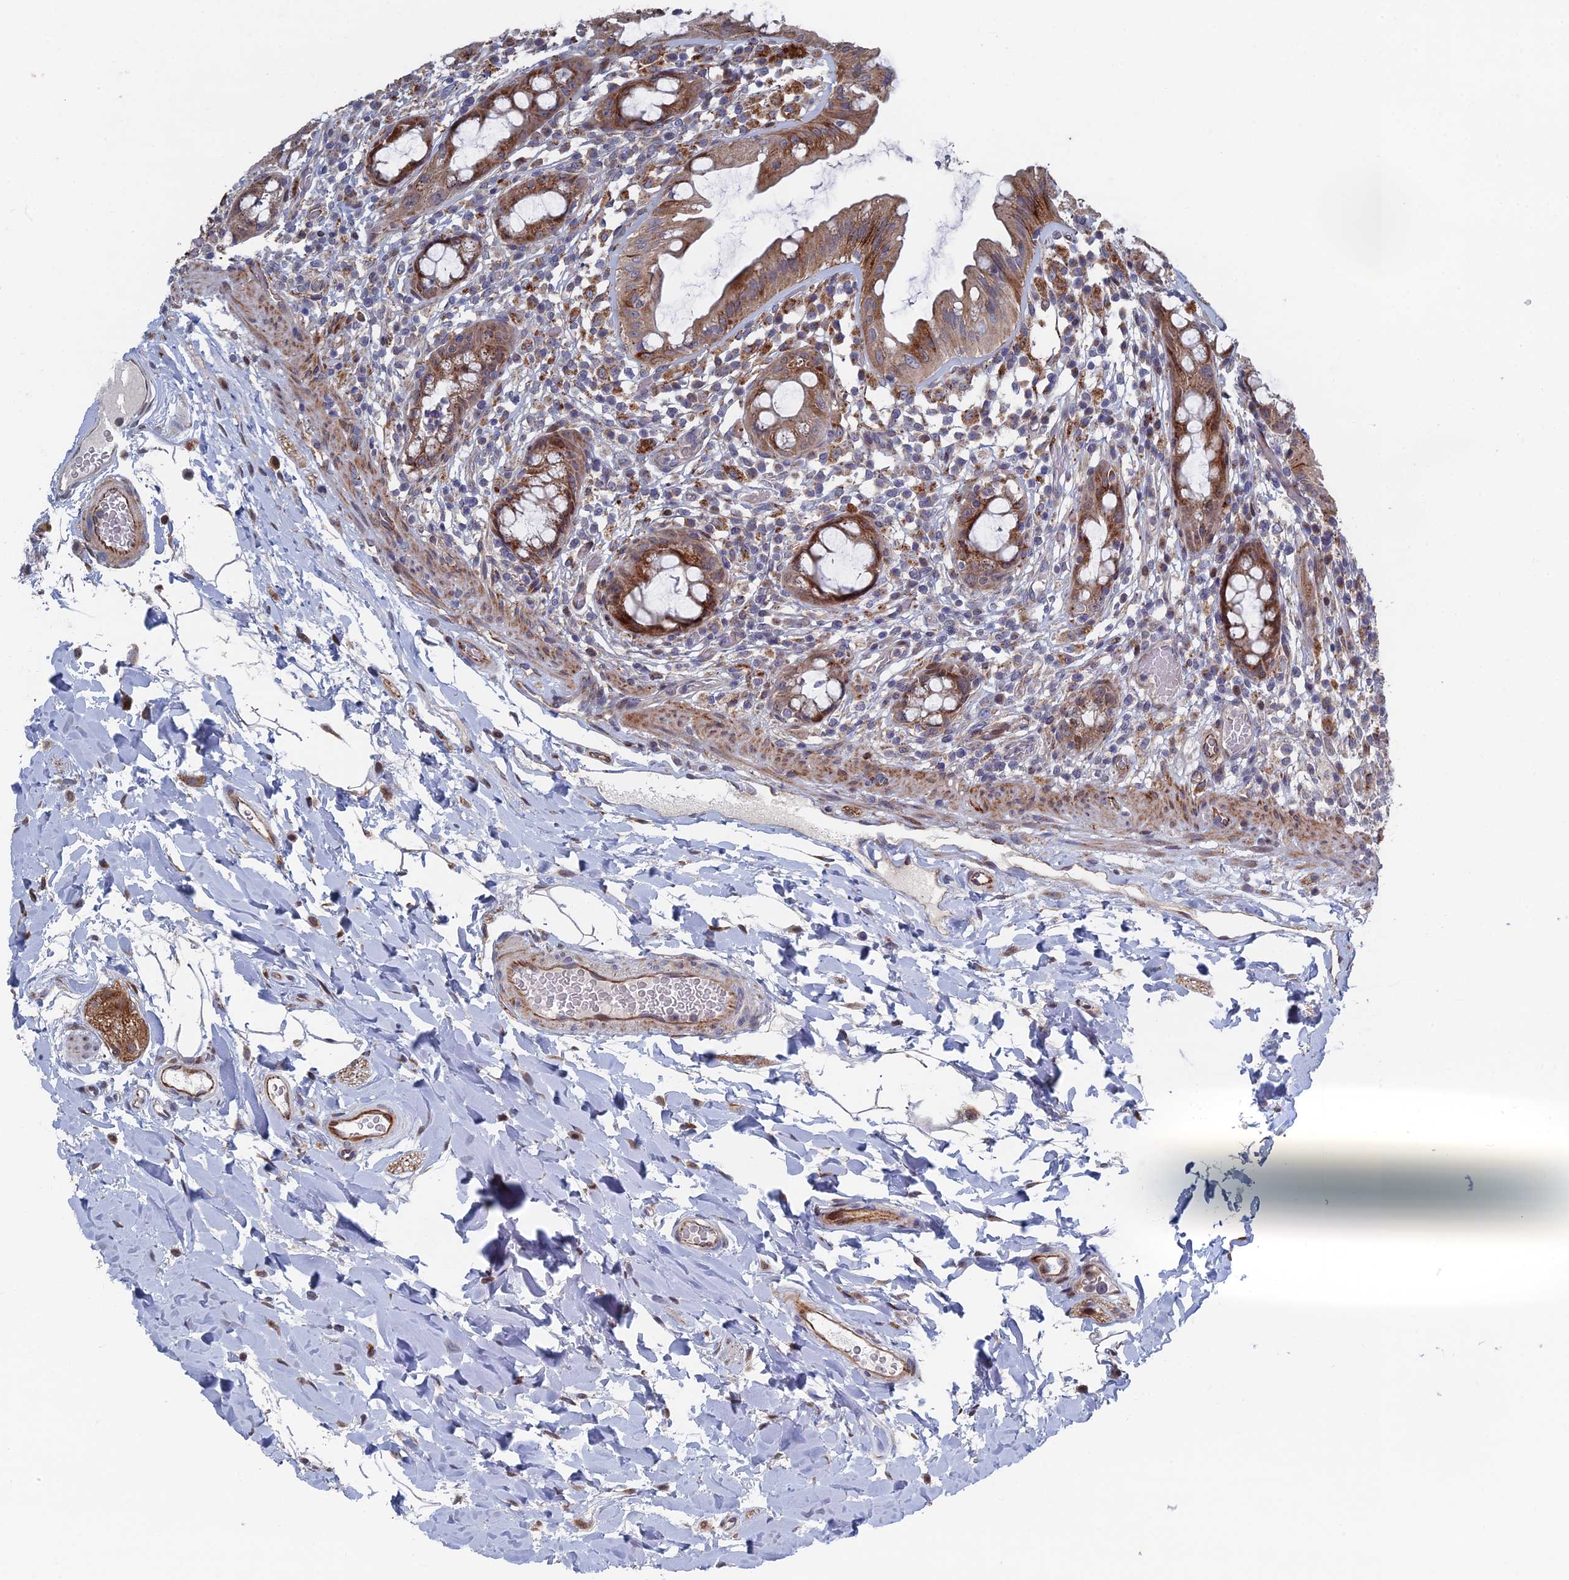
{"staining": {"intensity": "strong", "quantity": ">75%", "location": "cytoplasmic/membranous"}, "tissue": "rectum", "cell_type": "Glandular cells", "image_type": "normal", "snomed": [{"axis": "morphology", "description": "Normal tissue, NOS"}, {"axis": "topography", "description": "Rectum"}], "caption": "DAB immunohistochemical staining of benign rectum reveals strong cytoplasmic/membranous protein staining in about >75% of glandular cells.", "gene": "GTF2IRD1", "patient": {"sex": "female", "age": 57}}